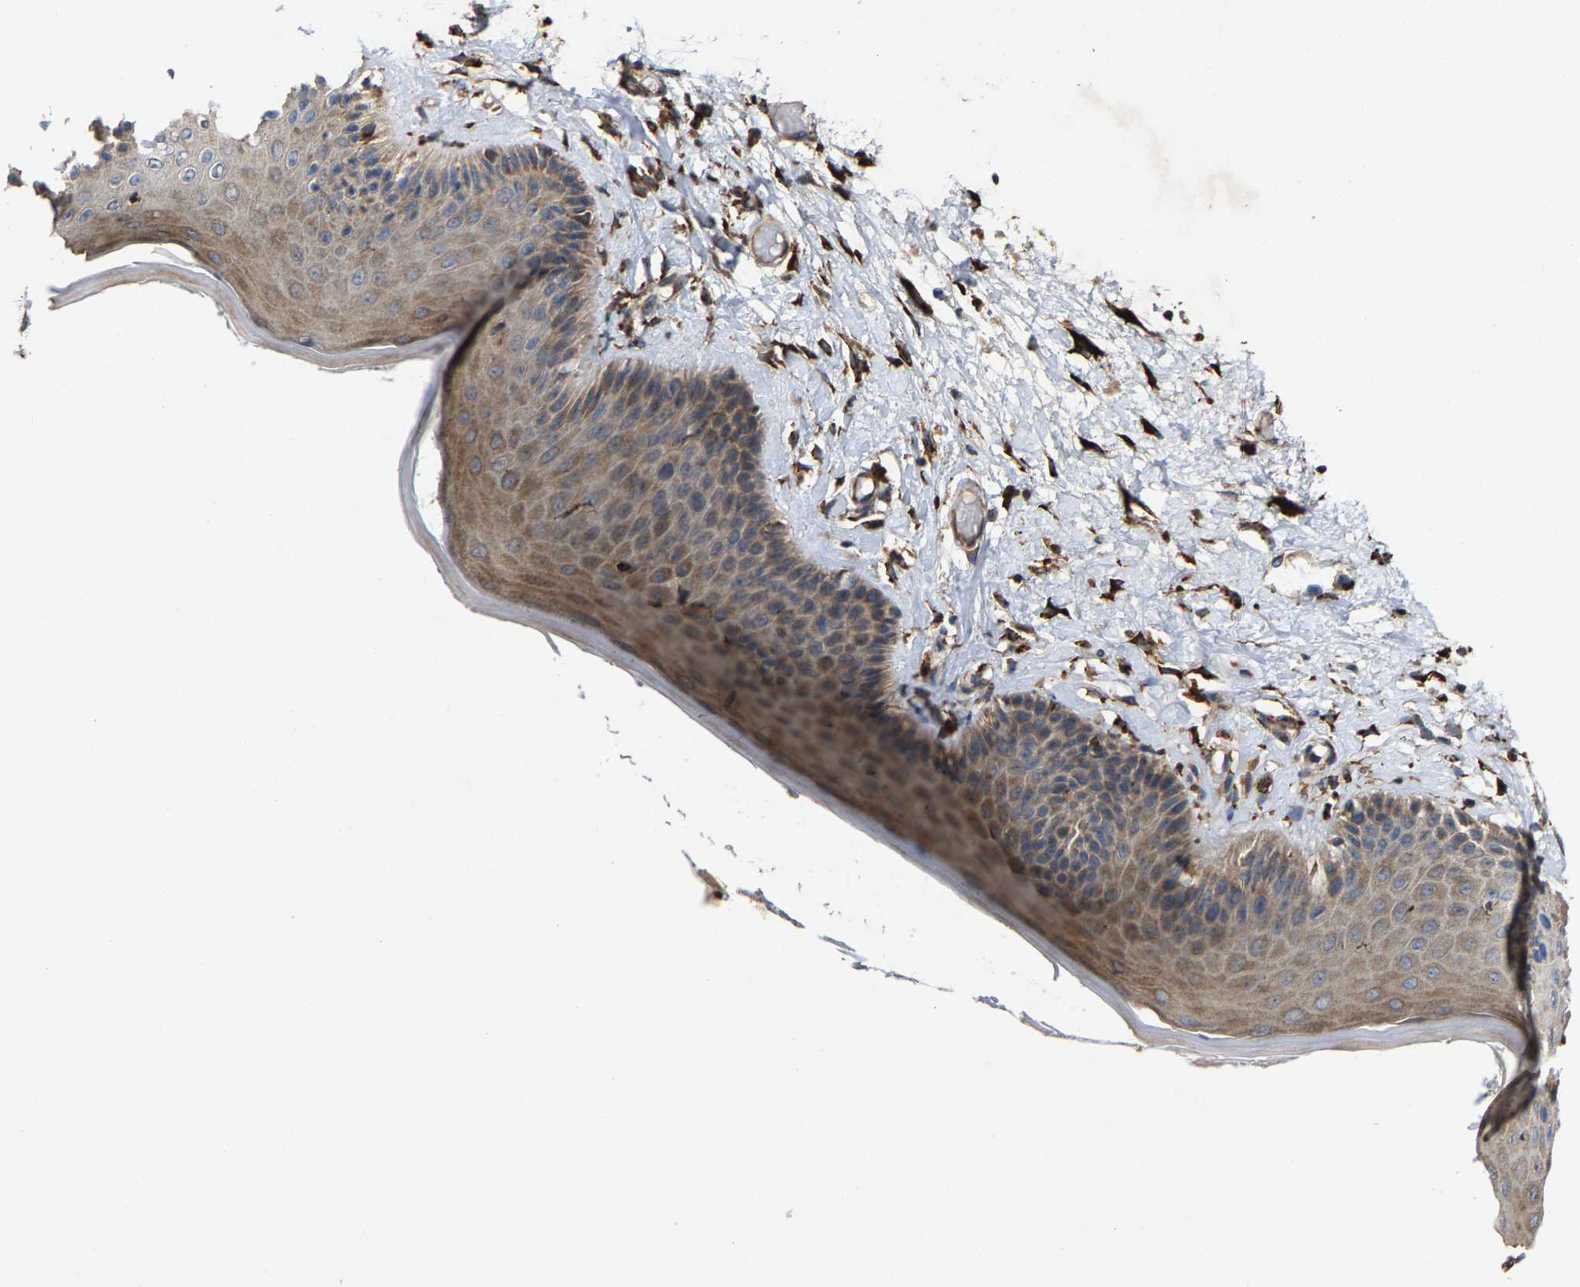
{"staining": {"intensity": "moderate", "quantity": "25%-75%", "location": "cytoplasmic/membranous"}, "tissue": "skin", "cell_type": "Epidermal cells", "image_type": "normal", "snomed": [{"axis": "morphology", "description": "Normal tissue, NOS"}, {"axis": "topography", "description": "Vulva"}], "caption": "An image of skin stained for a protein shows moderate cytoplasmic/membranous brown staining in epidermal cells. (DAB (3,3'-diaminobenzidine) IHC with brightfield microscopy, high magnification).", "gene": "FGD3", "patient": {"sex": "female", "age": 73}}